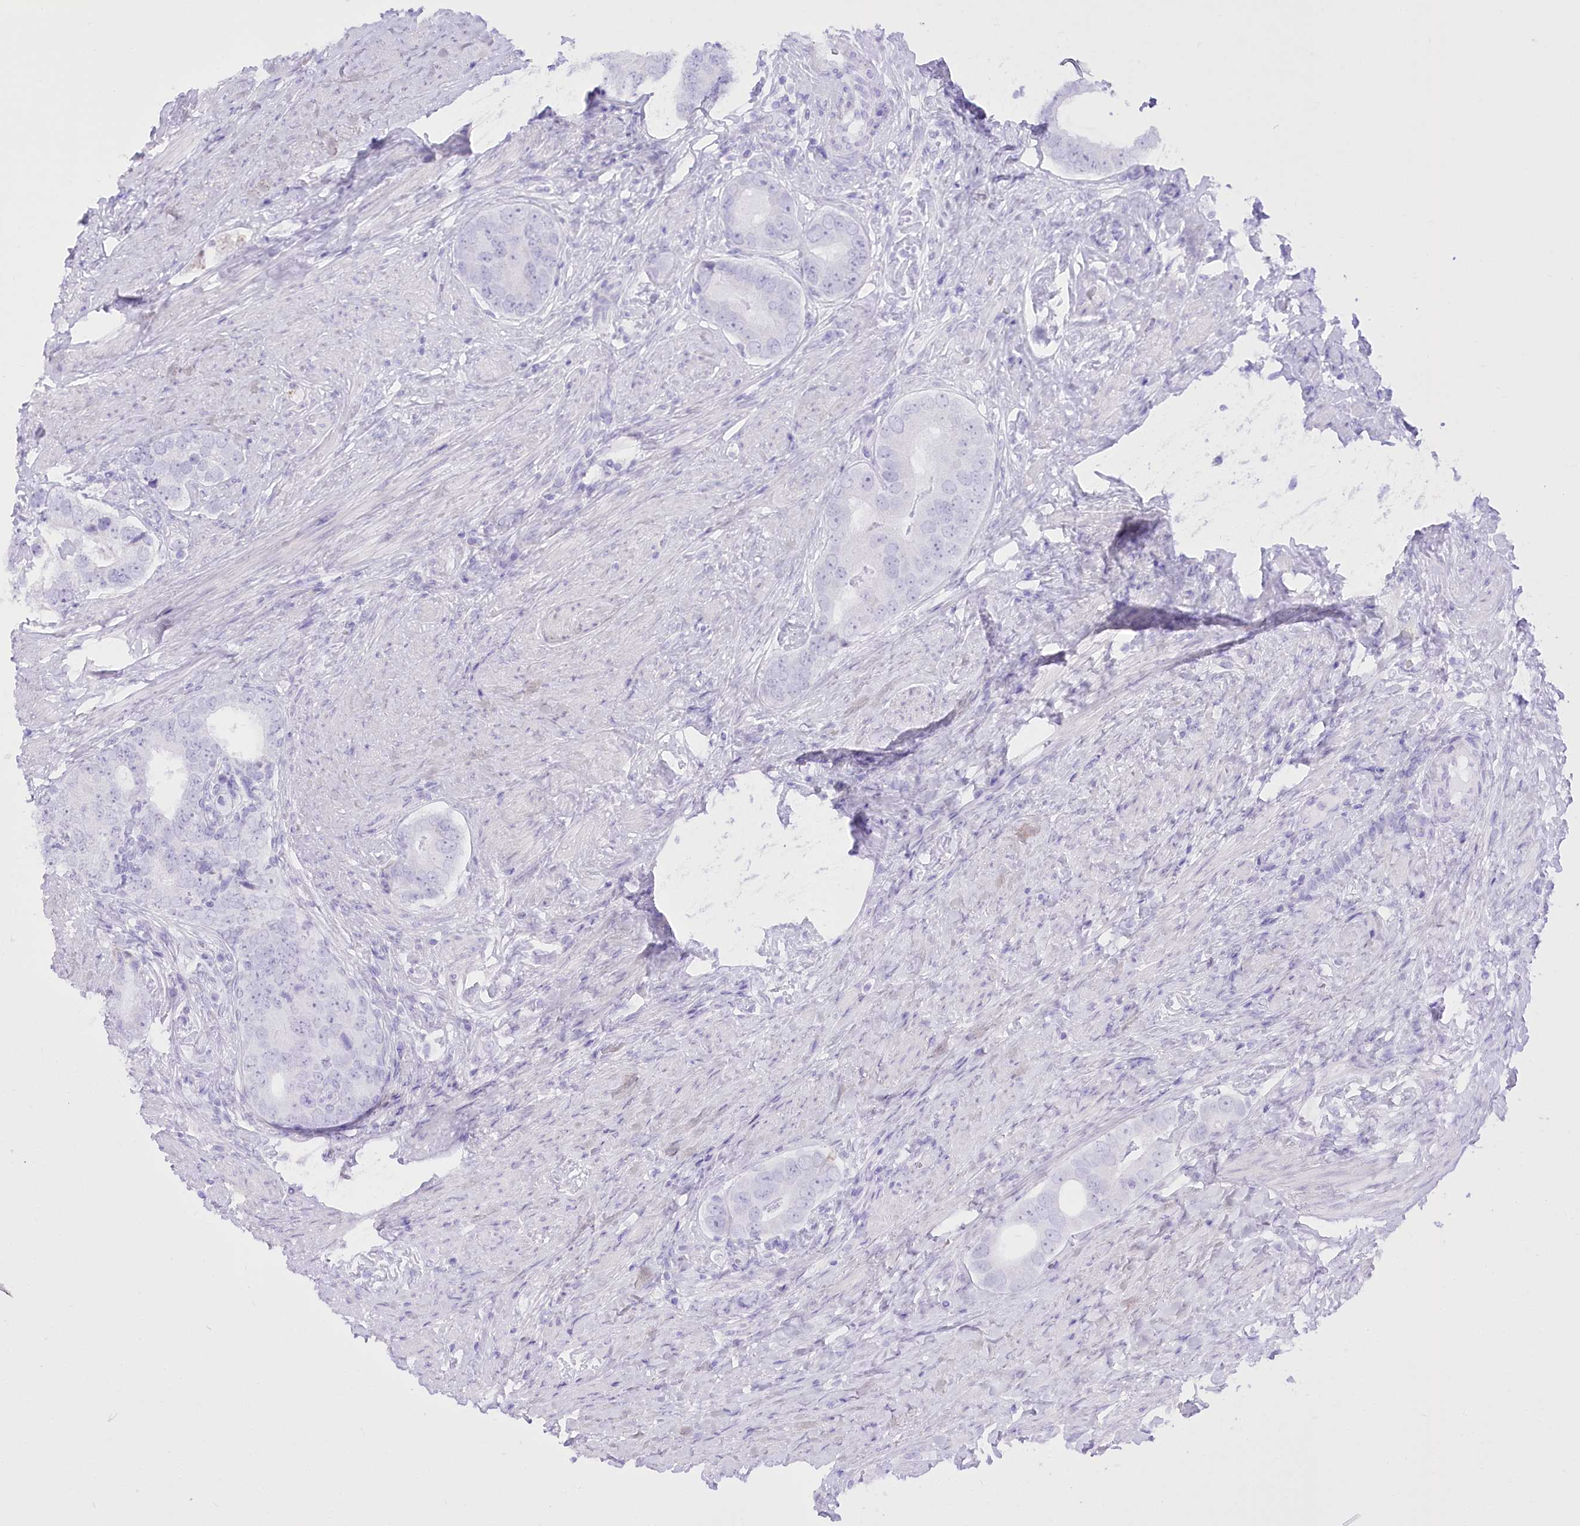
{"staining": {"intensity": "negative", "quantity": "none", "location": "none"}, "tissue": "prostate cancer", "cell_type": "Tumor cells", "image_type": "cancer", "snomed": [{"axis": "morphology", "description": "Adenocarcinoma, High grade"}, {"axis": "topography", "description": "Prostate"}], "caption": "Prostate high-grade adenocarcinoma stained for a protein using immunohistochemistry shows no positivity tumor cells.", "gene": "BEND7", "patient": {"sex": "male", "age": 56}}